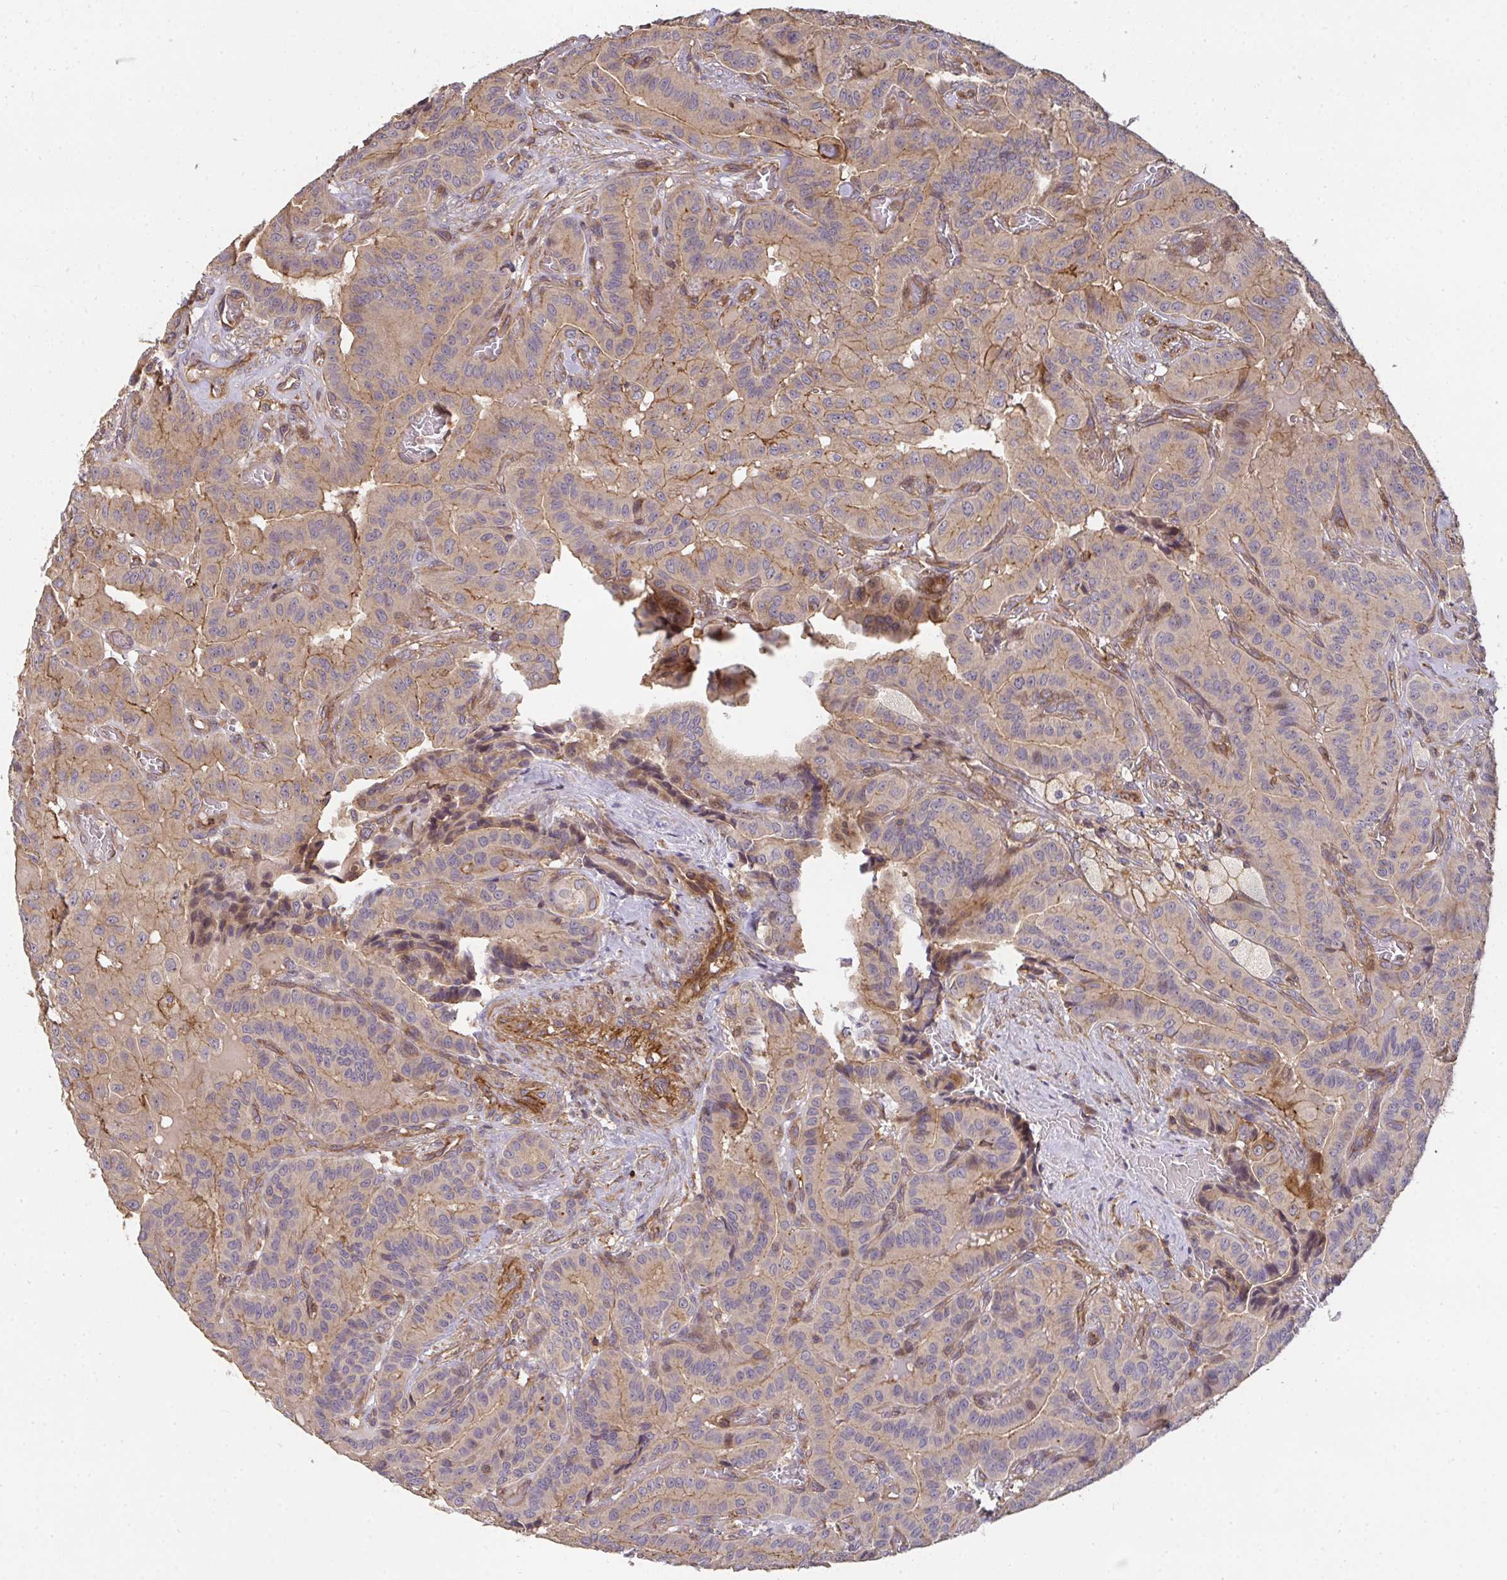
{"staining": {"intensity": "moderate", "quantity": ">75%", "location": "cytoplasmic/membranous"}, "tissue": "thyroid cancer", "cell_type": "Tumor cells", "image_type": "cancer", "snomed": [{"axis": "morphology", "description": "Papillary adenocarcinoma, NOS"}, {"axis": "morphology", "description": "Papillary adenoma metastatic"}, {"axis": "topography", "description": "Thyroid gland"}], "caption": "Thyroid papillary adenoma metastatic stained with a protein marker exhibits moderate staining in tumor cells.", "gene": "TNMD", "patient": {"sex": "male", "age": 87}}